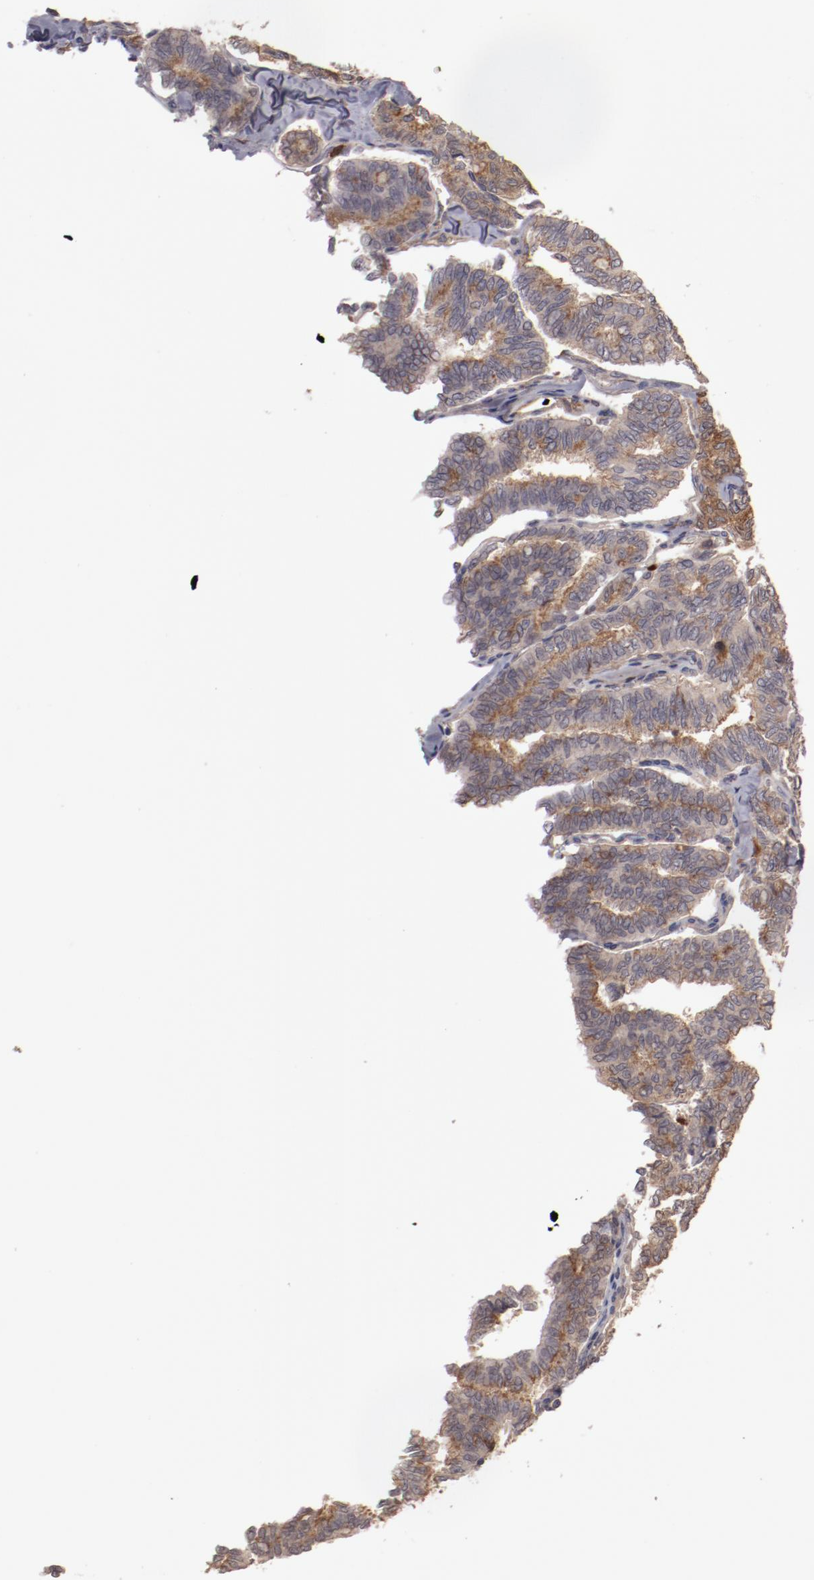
{"staining": {"intensity": "weak", "quantity": ">75%", "location": "cytoplasmic/membranous"}, "tissue": "thyroid cancer", "cell_type": "Tumor cells", "image_type": "cancer", "snomed": [{"axis": "morphology", "description": "Papillary adenocarcinoma, NOS"}, {"axis": "topography", "description": "Thyroid gland"}], "caption": "A brown stain labels weak cytoplasmic/membranous positivity of a protein in human thyroid papillary adenocarcinoma tumor cells.", "gene": "SERPINA7", "patient": {"sex": "female", "age": 35}}